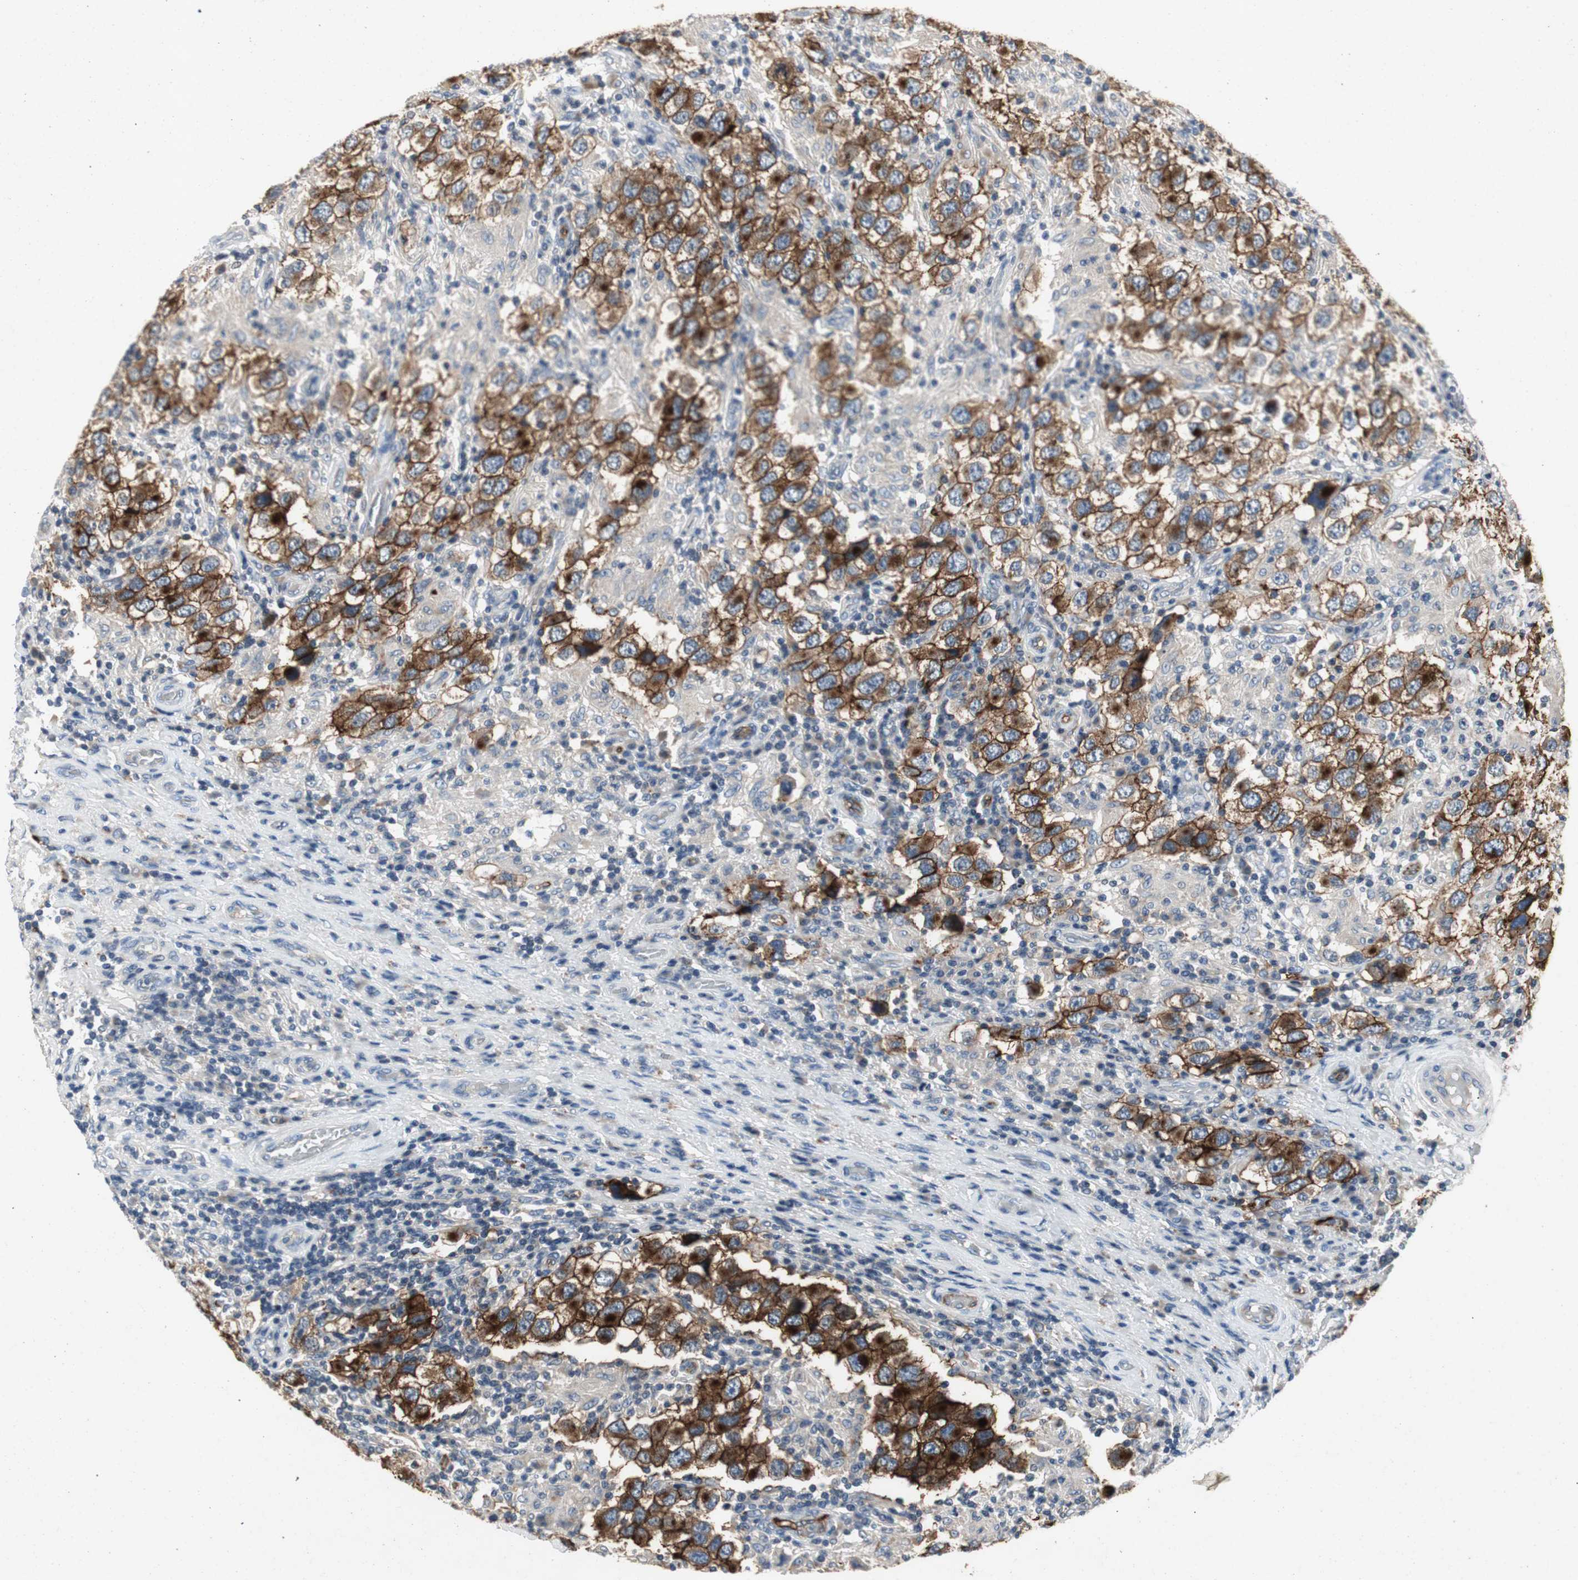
{"staining": {"intensity": "strong", "quantity": ">75%", "location": "cytoplasmic/membranous"}, "tissue": "testis cancer", "cell_type": "Tumor cells", "image_type": "cancer", "snomed": [{"axis": "morphology", "description": "Carcinoma, Embryonal, NOS"}, {"axis": "topography", "description": "Testis"}], "caption": "This histopathology image reveals immunohistochemistry staining of human embryonal carcinoma (testis), with high strong cytoplasmic/membranous staining in approximately >75% of tumor cells.", "gene": "ALPL", "patient": {"sex": "male", "age": 21}}